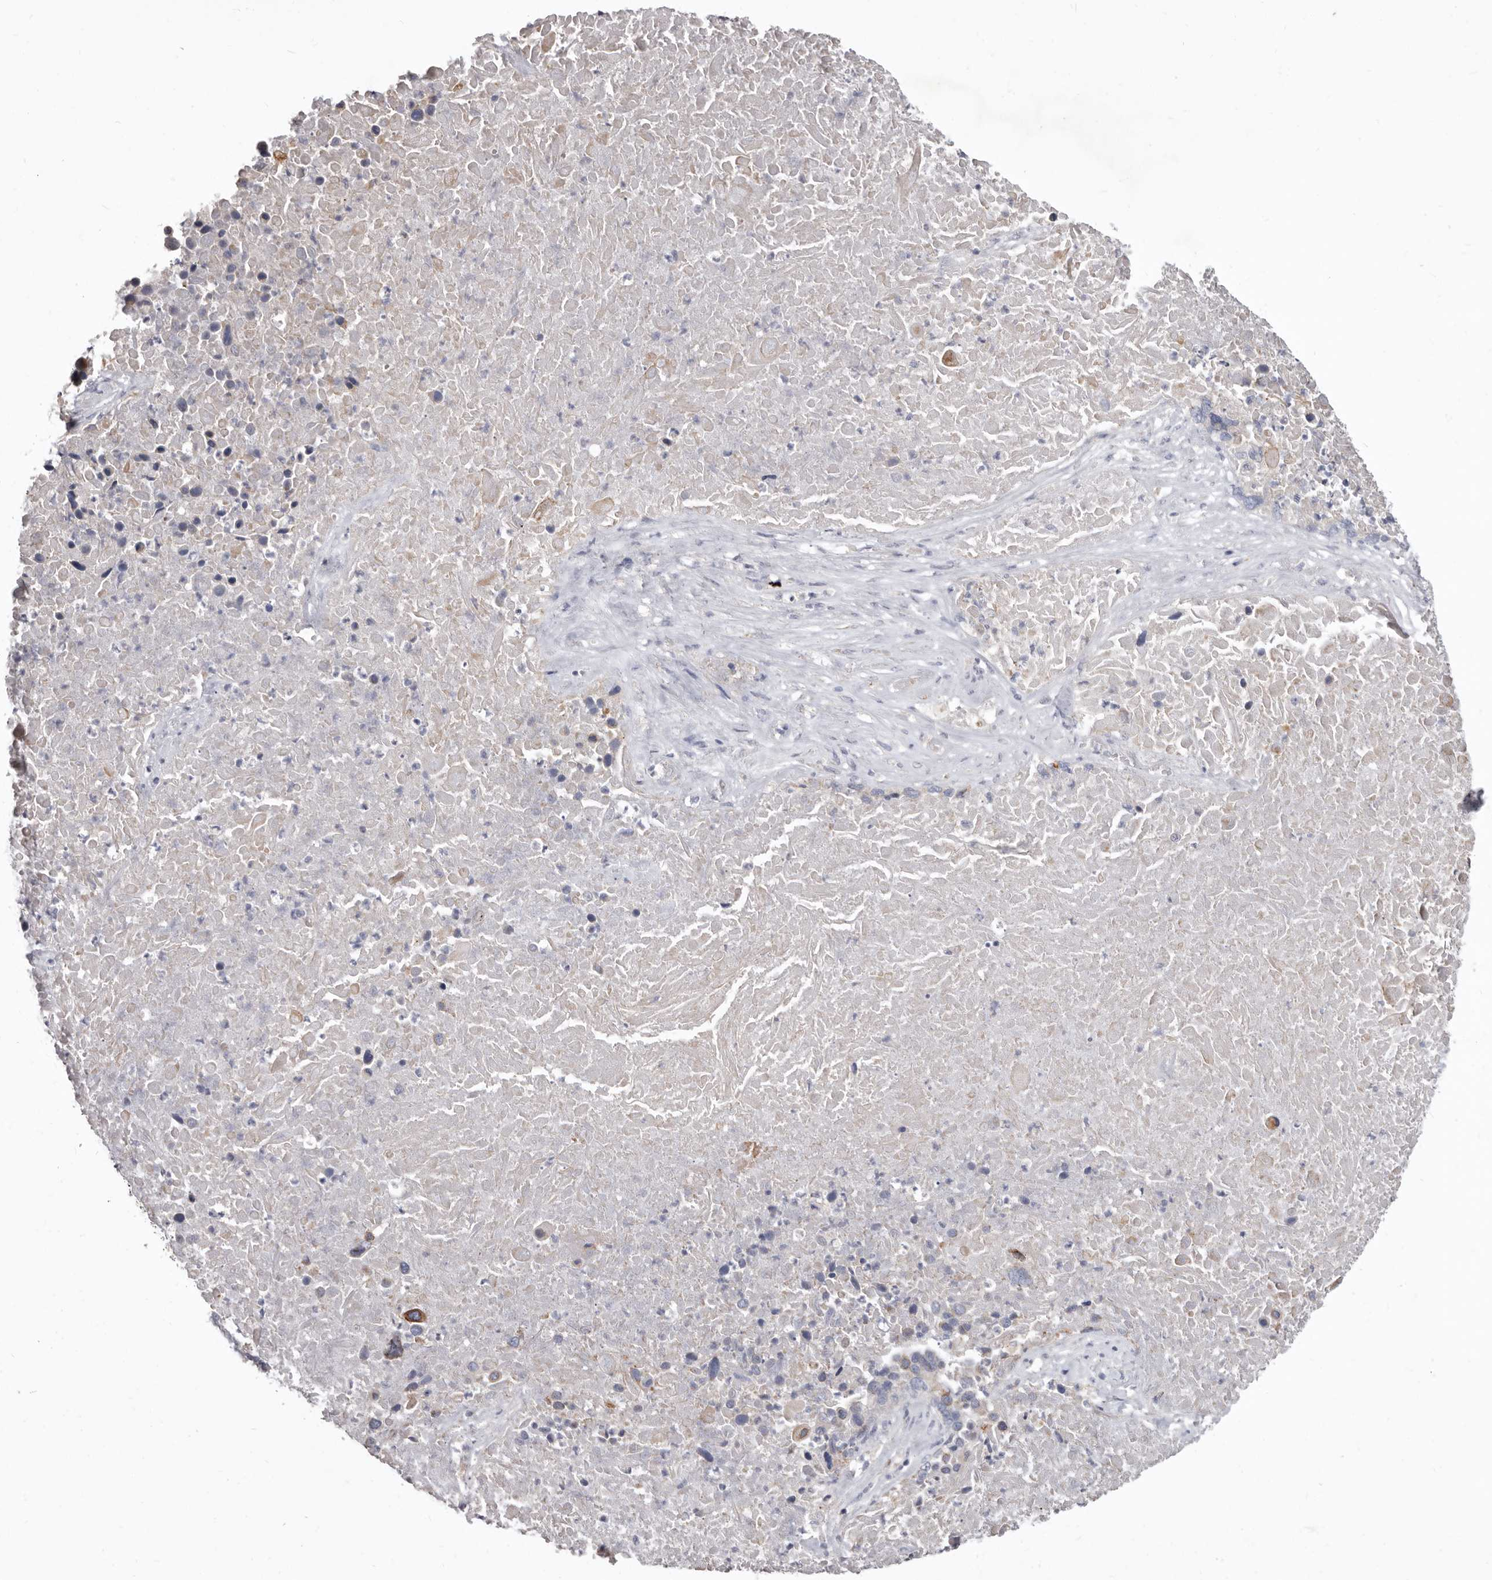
{"staining": {"intensity": "weak", "quantity": "<25%", "location": "cytoplasmic/membranous"}, "tissue": "lung cancer", "cell_type": "Tumor cells", "image_type": "cancer", "snomed": [{"axis": "morphology", "description": "Squamous cell carcinoma, NOS"}, {"axis": "topography", "description": "Lung"}], "caption": "This photomicrograph is of lung squamous cell carcinoma stained with IHC to label a protein in brown with the nuclei are counter-stained blue. There is no staining in tumor cells.", "gene": "FMO2", "patient": {"sex": "male", "age": 66}}